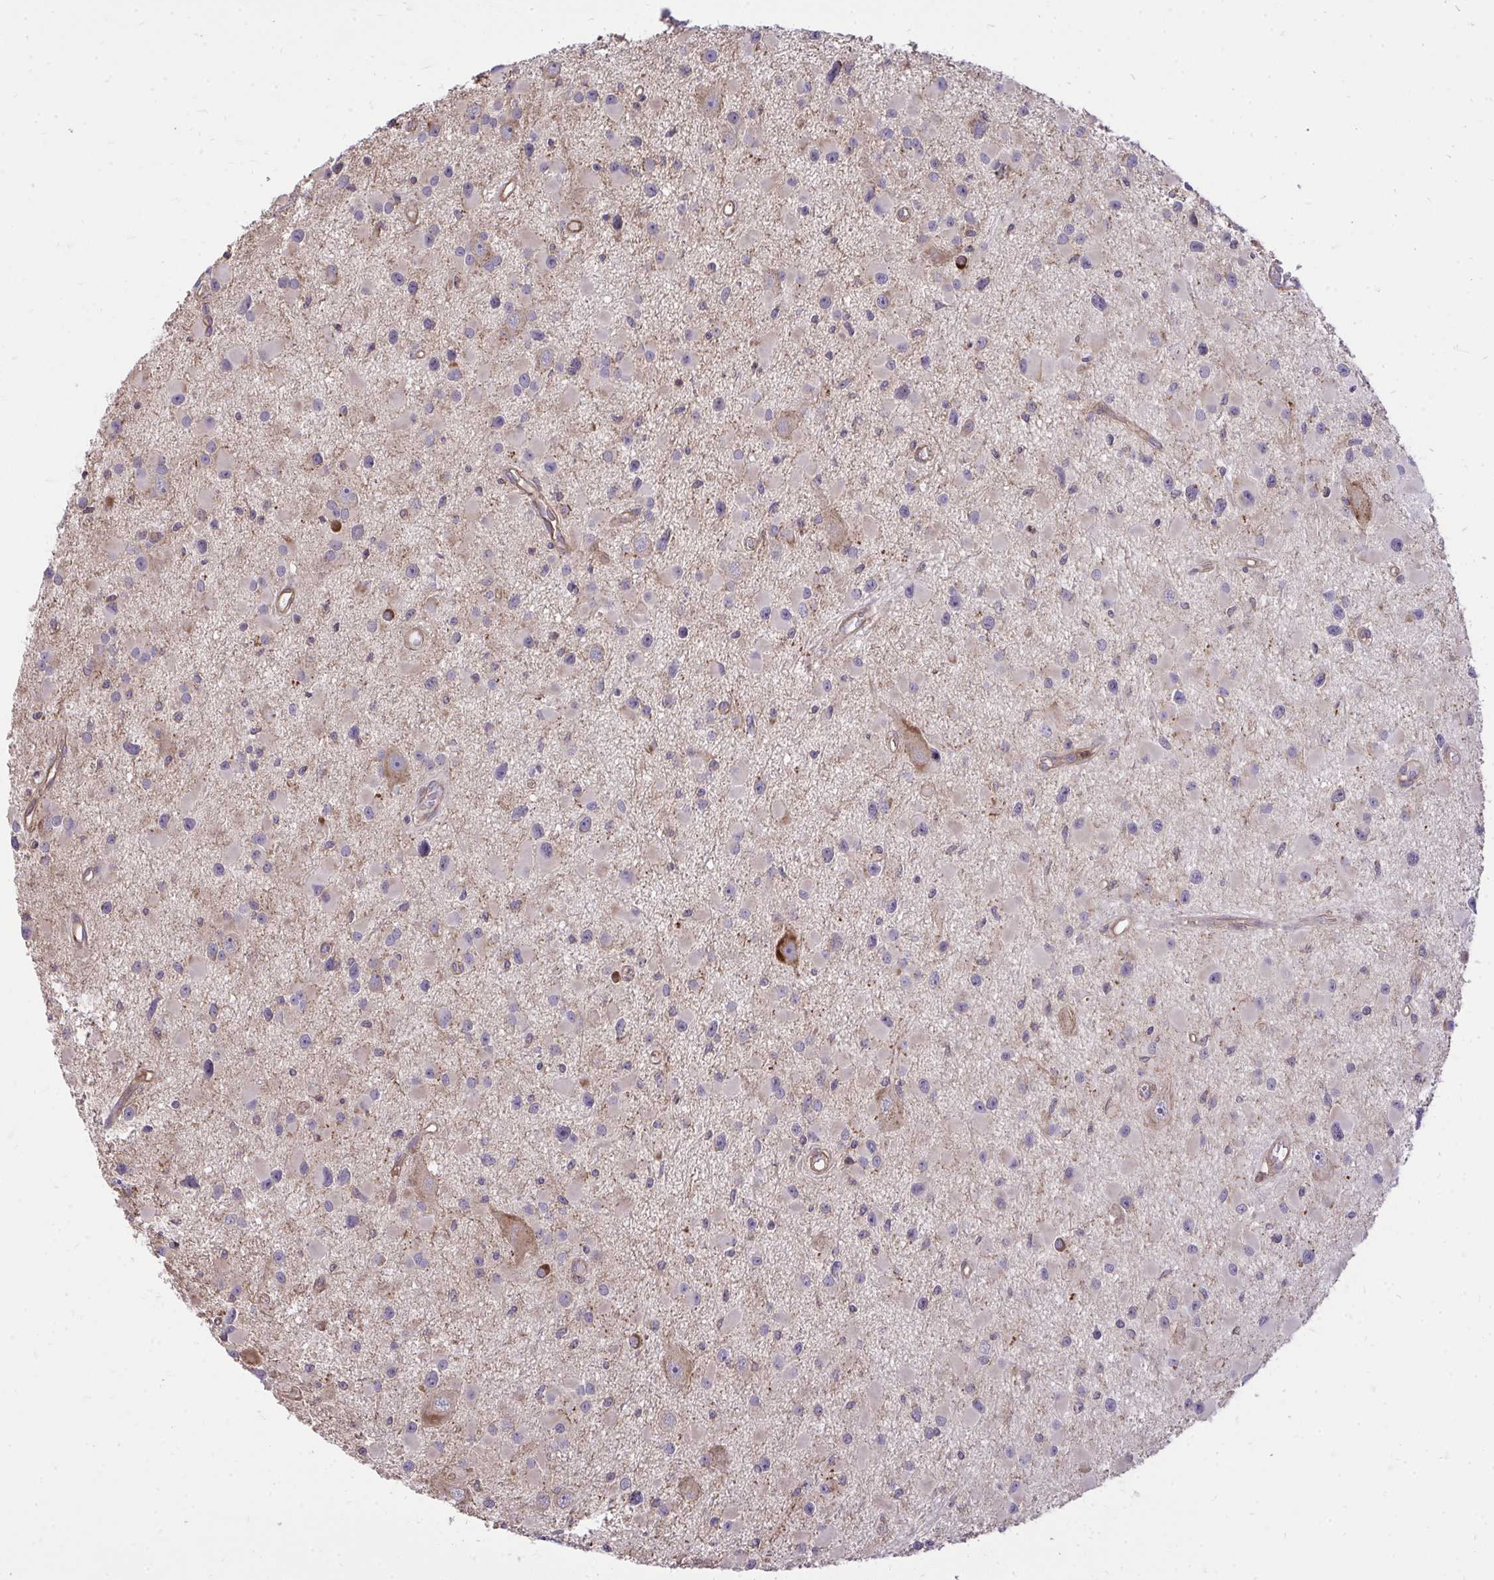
{"staining": {"intensity": "negative", "quantity": "none", "location": "none"}, "tissue": "glioma", "cell_type": "Tumor cells", "image_type": "cancer", "snomed": [{"axis": "morphology", "description": "Glioma, malignant, High grade"}, {"axis": "topography", "description": "Brain"}], "caption": "An image of human malignant glioma (high-grade) is negative for staining in tumor cells.", "gene": "SLC7A5", "patient": {"sex": "male", "age": 54}}